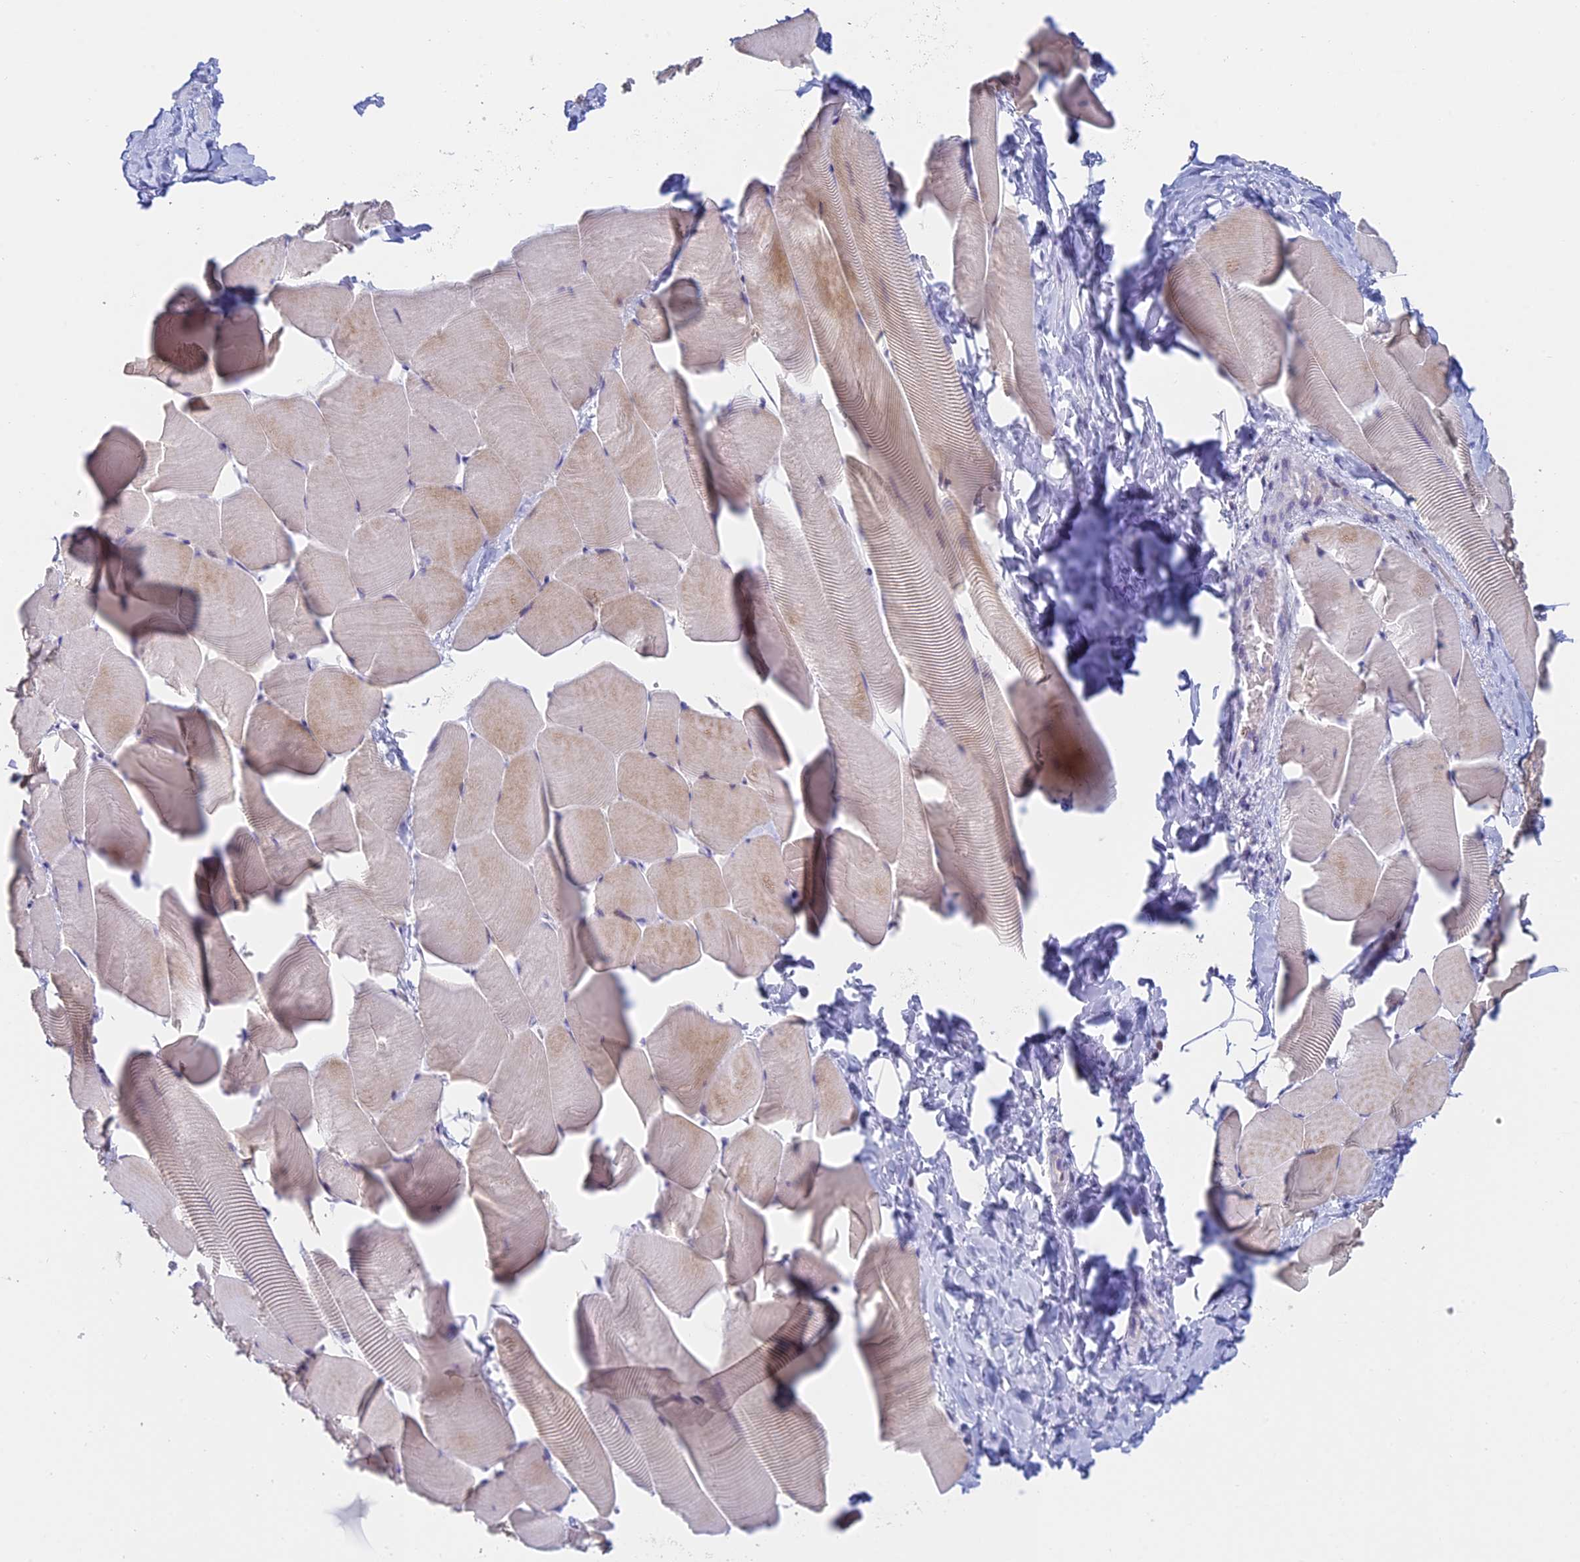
{"staining": {"intensity": "weak", "quantity": "25%-75%", "location": "cytoplasmic/membranous"}, "tissue": "skeletal muscle", "cell_type": "Myocytes", "image_type": "normal", "snomed": [{"axis": "morphology", "description": "Normal tissue, NOS"}, {"axis": "topography", "description": "Skeletal muscle"}], "caption": "Immunohistochemistry histopathology image of benign skeletal muscle stained for a protein (brown), which reveals low levels of weak cytoplasmic/membranous staining in approximately 25%-75% of myocytes.", "gene": "REXO5", "patient": {"sex": "male", "age": 25}}